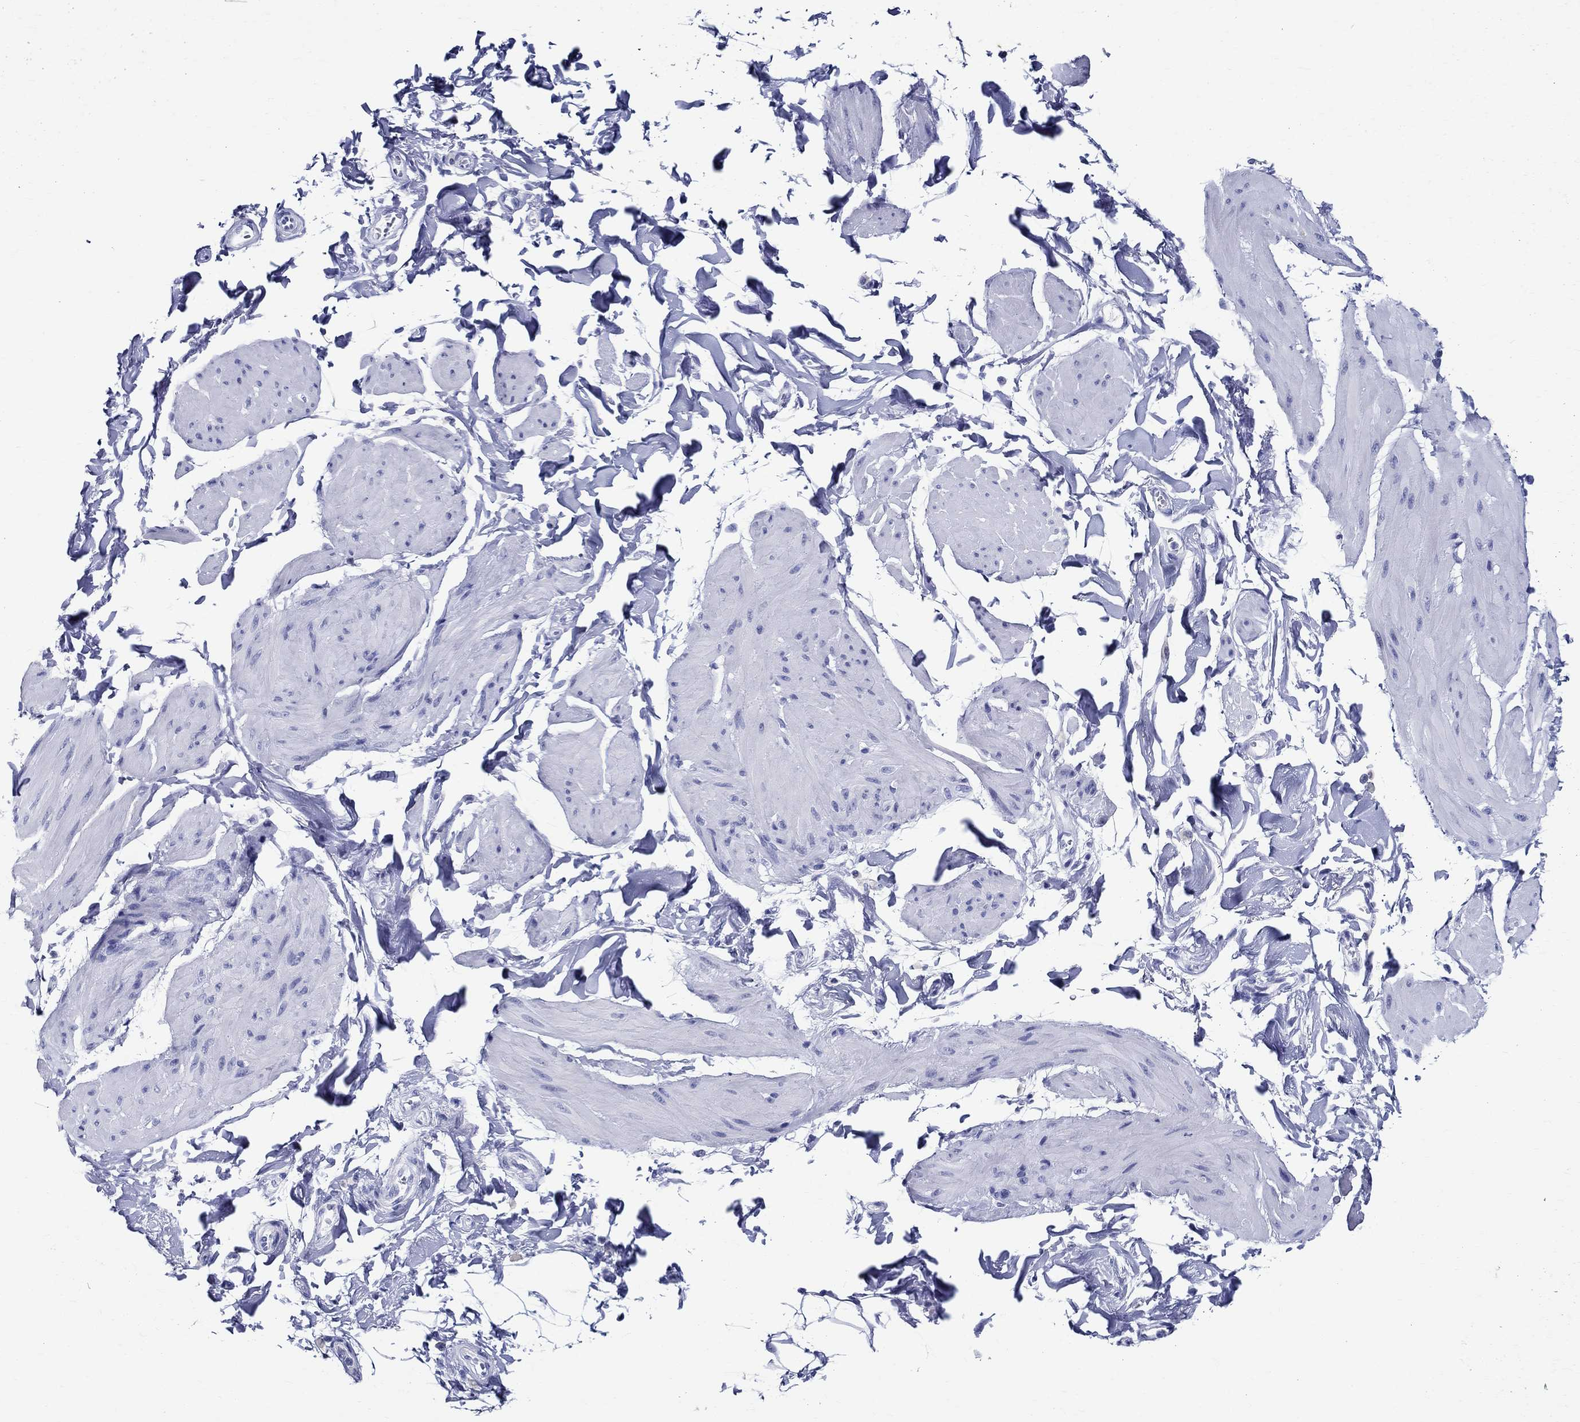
{"staining": {"intensity": "negative", "quantity": "none", "location": "none"}, "tissue": "smooth muscle", "cell_type": "Smooth muscle cells", "image_type": "normal", "snomed": [{"axis": "morphology", "description": "Normal tissue, NOS"}, {"axis": "topography", "description": "Adipose tissue"}, {"axis": "topography", "description": "Smooth muscle"}, {"axis": "topography", "description": "Peripheral nerve tissue"}], "caption": "This histopathology image is of normal smooth muscle stained with immunohistochemistry to label a protein in brown with the nuclei are counter-stained blue. There is no staining in smooth muscle cells. The staining was performed using DAB (3,3'-diaminobenzidine) to visualize the protein expression in brown, while the nuclei were stained in blue with hematoxylin (Magnification: 20x).", "gene": "BSPRY", "patient": {"sex": "male", "age": 83}}